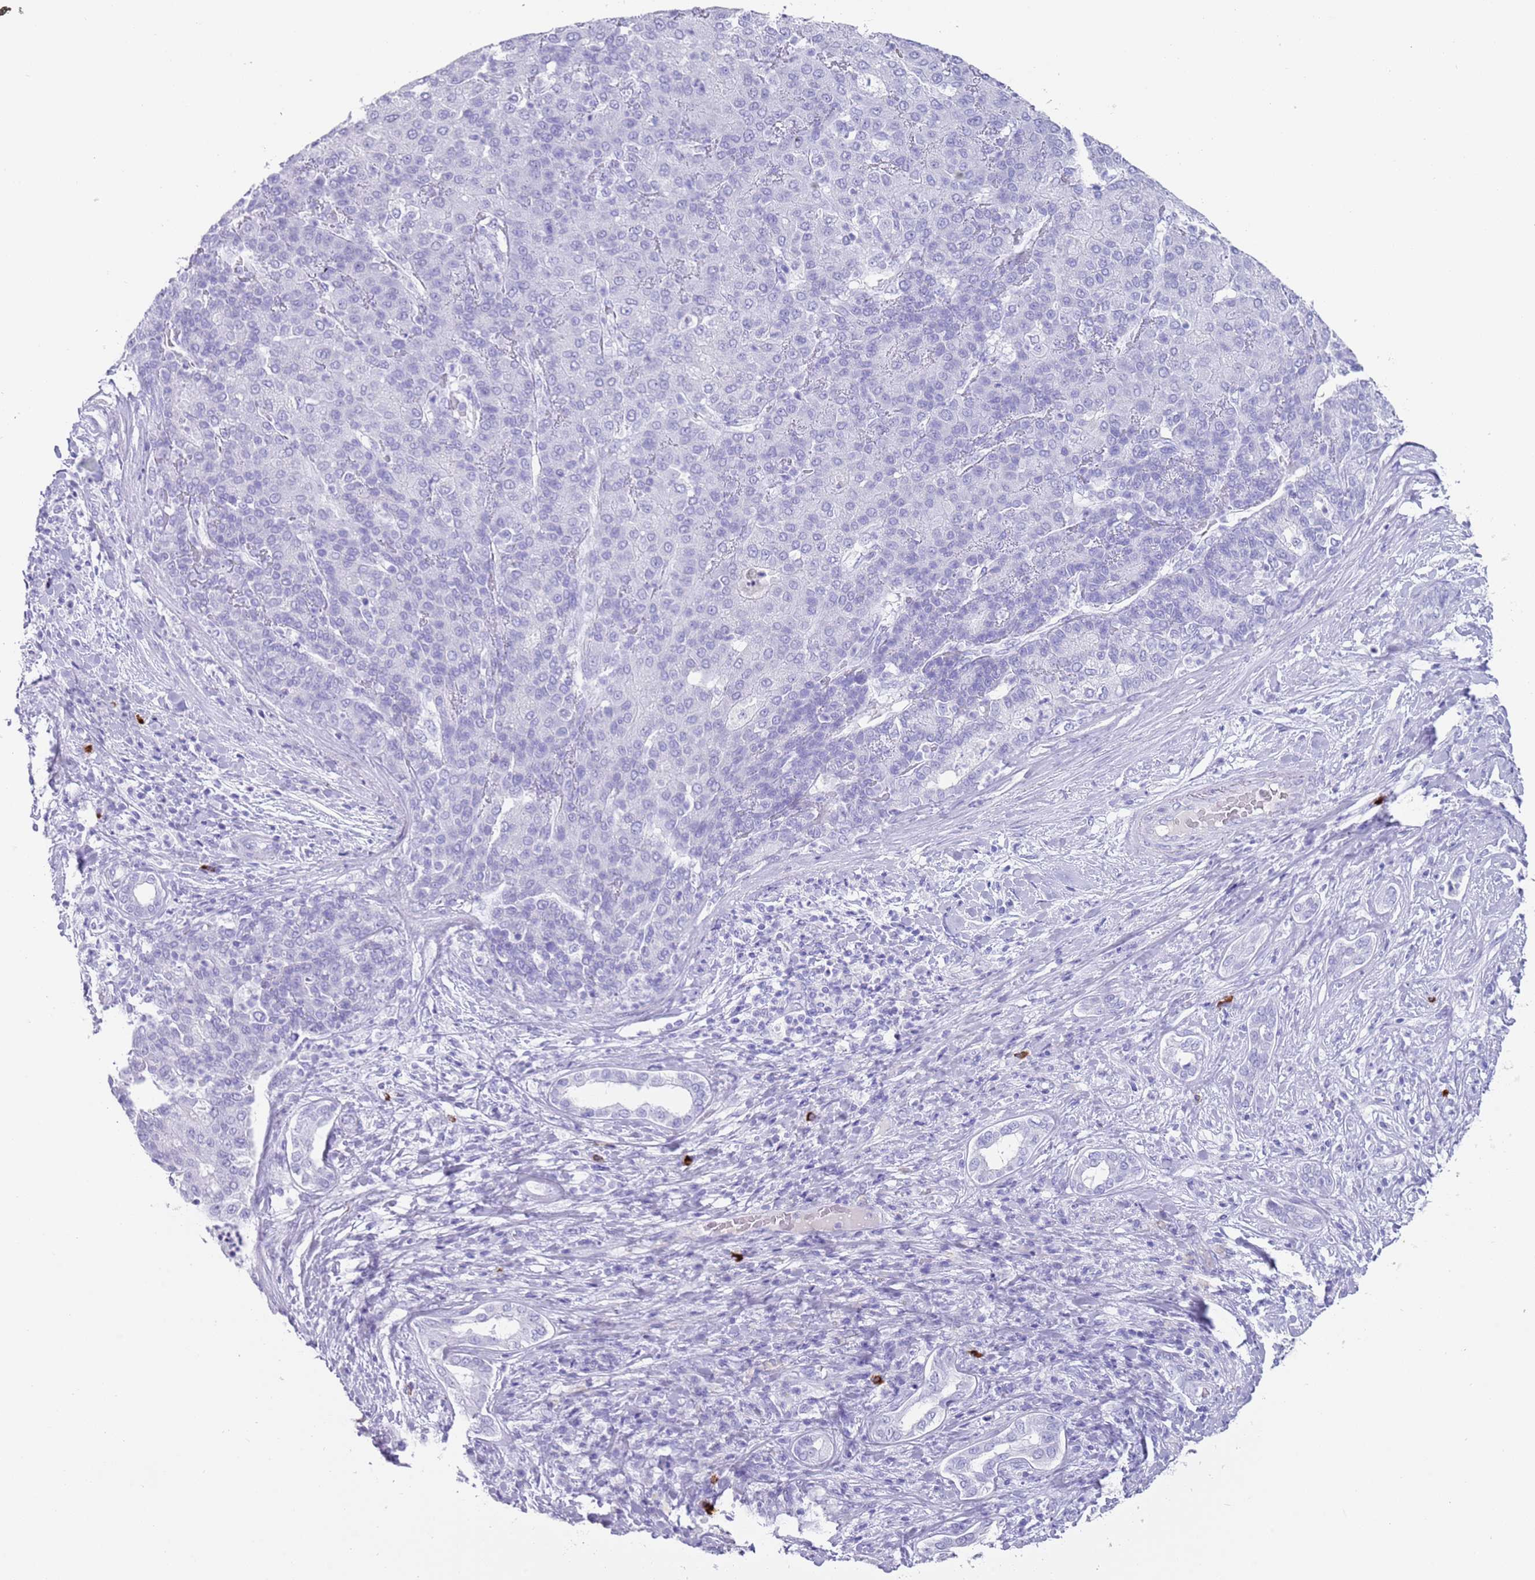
{"staining": {"intensity": "negative", "quantity": "none", "location": "none"}, "tissue": "liver cancer", "cell_type": "Tumor cells", "image_type": "cancer", "snomed": [{"axis": "morphology", "description": "Carcinoma, Hepatocellular, NOS"}, {"axis": "topography", "description": "Liver"}], "caption": "Liver hepatocellular carcinoma stained for a protein using immunohistochemistry (IHC) displays no expression tumor cells.", "gene": "MYADML2", "patient": {"sex": "male", "age": 65}}